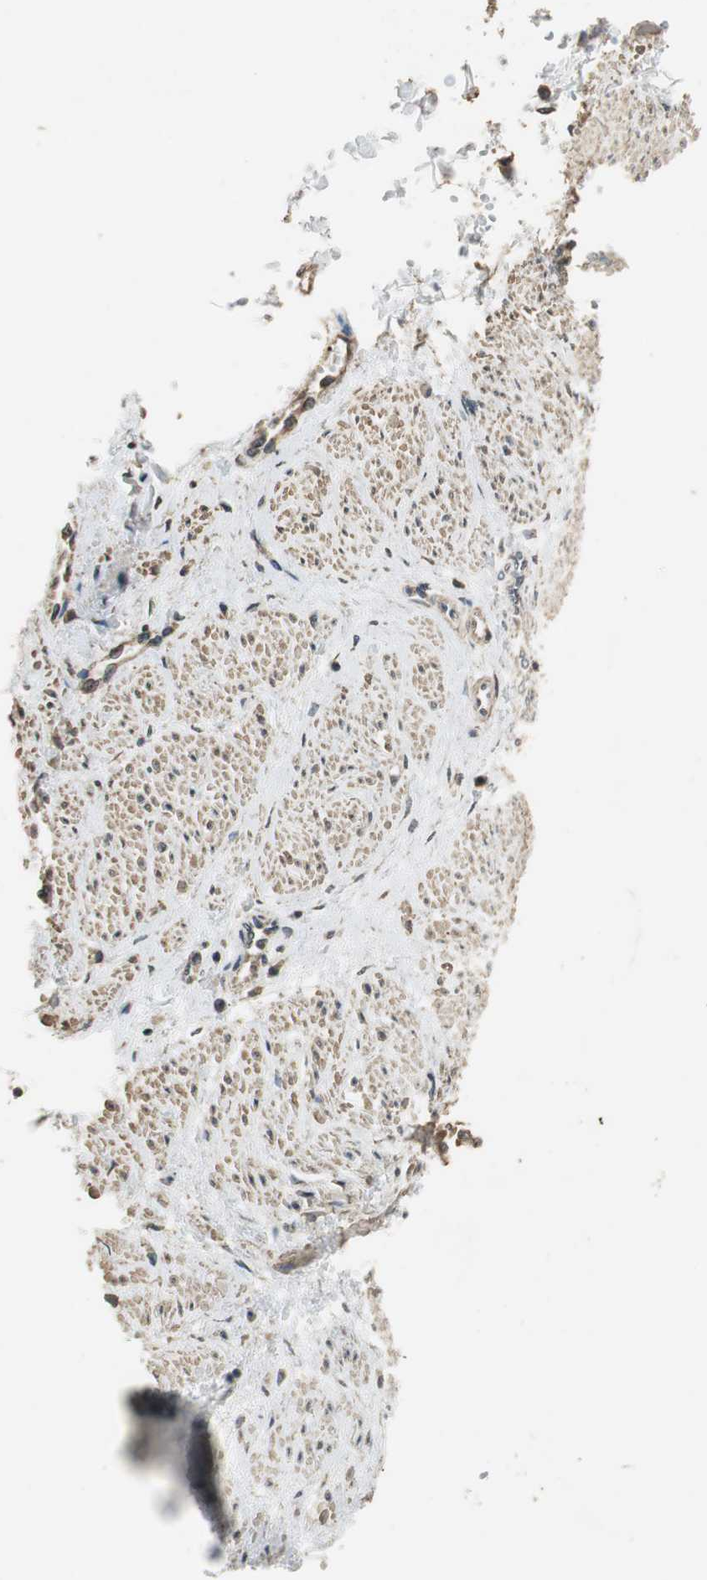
{"staining": {"intensity": "weak", "quantity": ">75%", "location": "cytoplasmic/membranous"}, "tissue": "smooth muscle", "cell_type": "Smooth muscle cells", "image_type": "normal", "snomed": [{"axis": "morphology", "description": "Normal tissue, NOS"}, {"axis": "topography", "description": "Smooth muscle"}, {"axis": "topography", "description": "Uterus"}], "caption": "Weak cytoplasmic/membranous protein positivity is present in approximately >75% of smooth muscle cells in smooth muscle. (brown staining indicates protein expression, while blue staining denotes nuclei).", "gene": "TMPRSS4", "patient": {"sex": "female", "age": 39}}